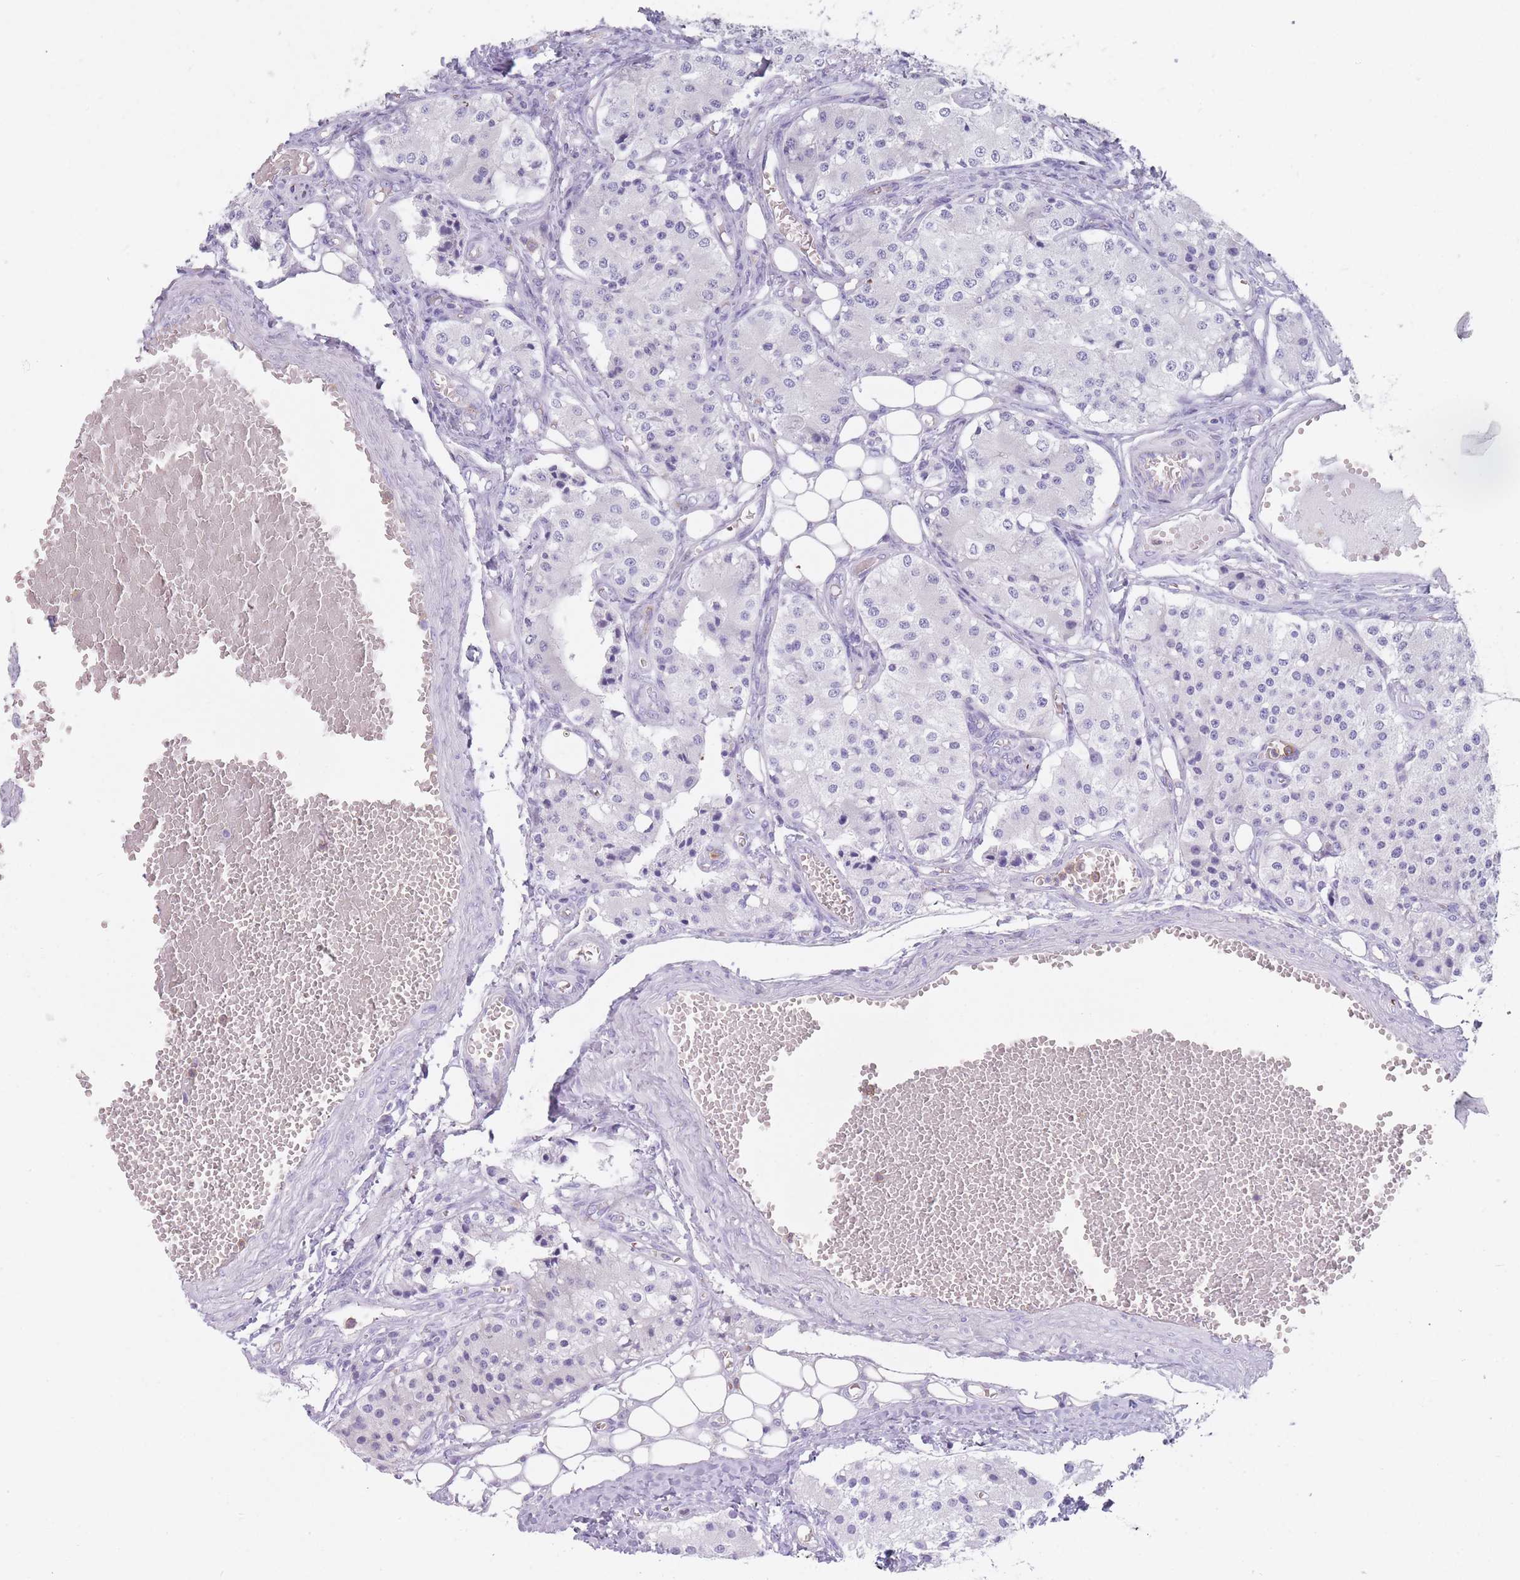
{"staining": {"intensity": "negative", "quantity": "none", "location": "none"}, "tissue": "carcinoid", "cell_type": "Tumor cells", "image_type": "cancer", "snomed": [{"axis": "morphology", "description": "Carcinoid, malignant, NOS"}, {"axis": "topography", "description": "Colon"}], "caption": "Micrograph shows no significant protein expression in tumor cells of malignant carcinoid.", "gene": "CR1L", "patient": {"sex": "female", "age": 52}}